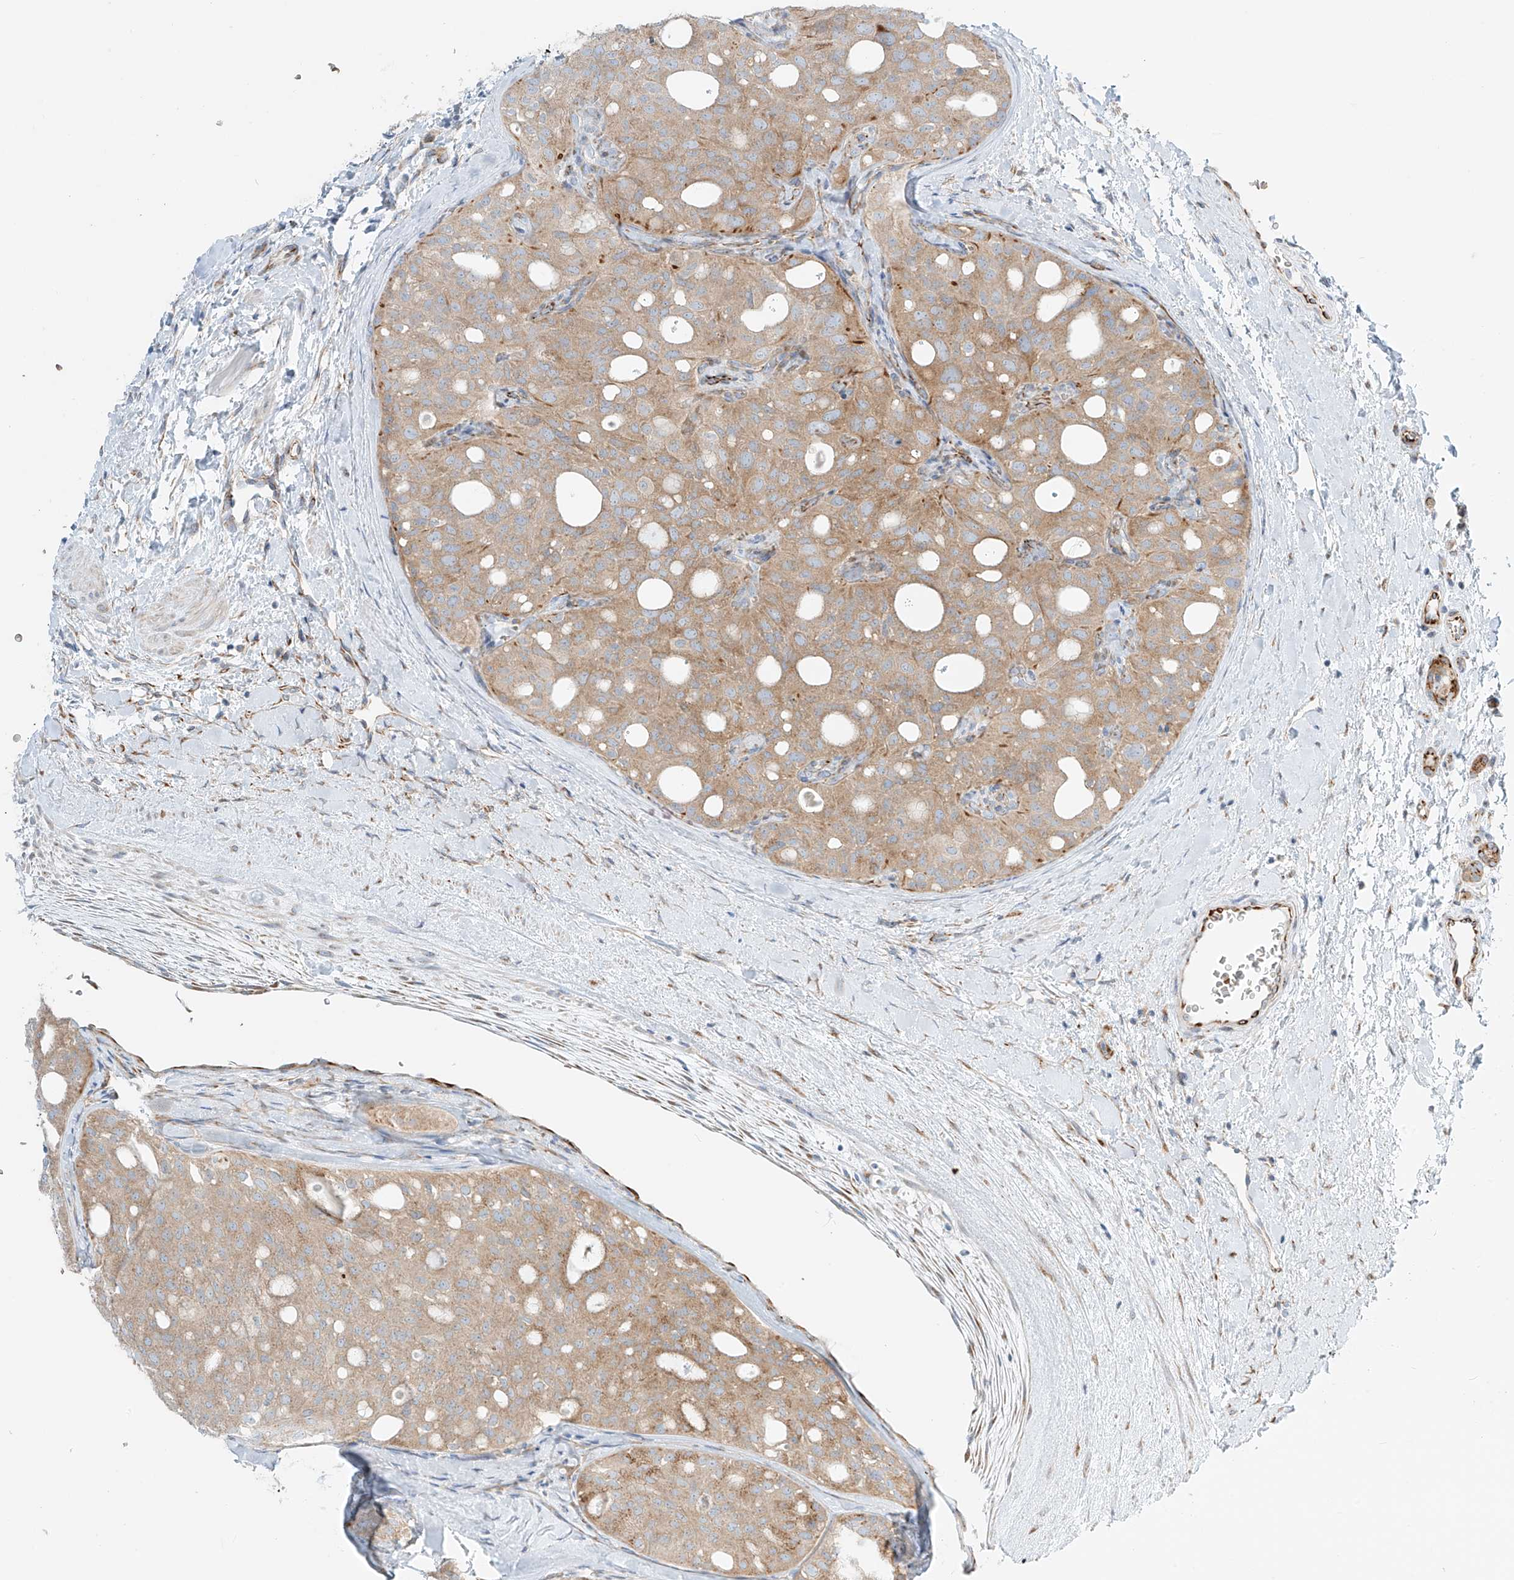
{"staining": {"intensity": "moderate", "quantity": "25%-75%", "location": "cytoplasmic/membranous"}, "tissue": "thyroid cancer", "cell_type": "Tumor cells", "image_type": "cancer", "snomed": [{"axis": "morphology", "description": "Follicular adenoma carcinoma, NOS"}, {"axis": "topography", "description": "Thyroid gland"}], "caption": "There is medium levels of moderate cytoplasmic/membranous staining in tumor cells of thyroid cancer (follicular adenoma carcinoma), as demonstrated by immunohistochemical staining (brown color).", "gene": "EIPR1", "patient": {"sex": "male", "age": 75}}